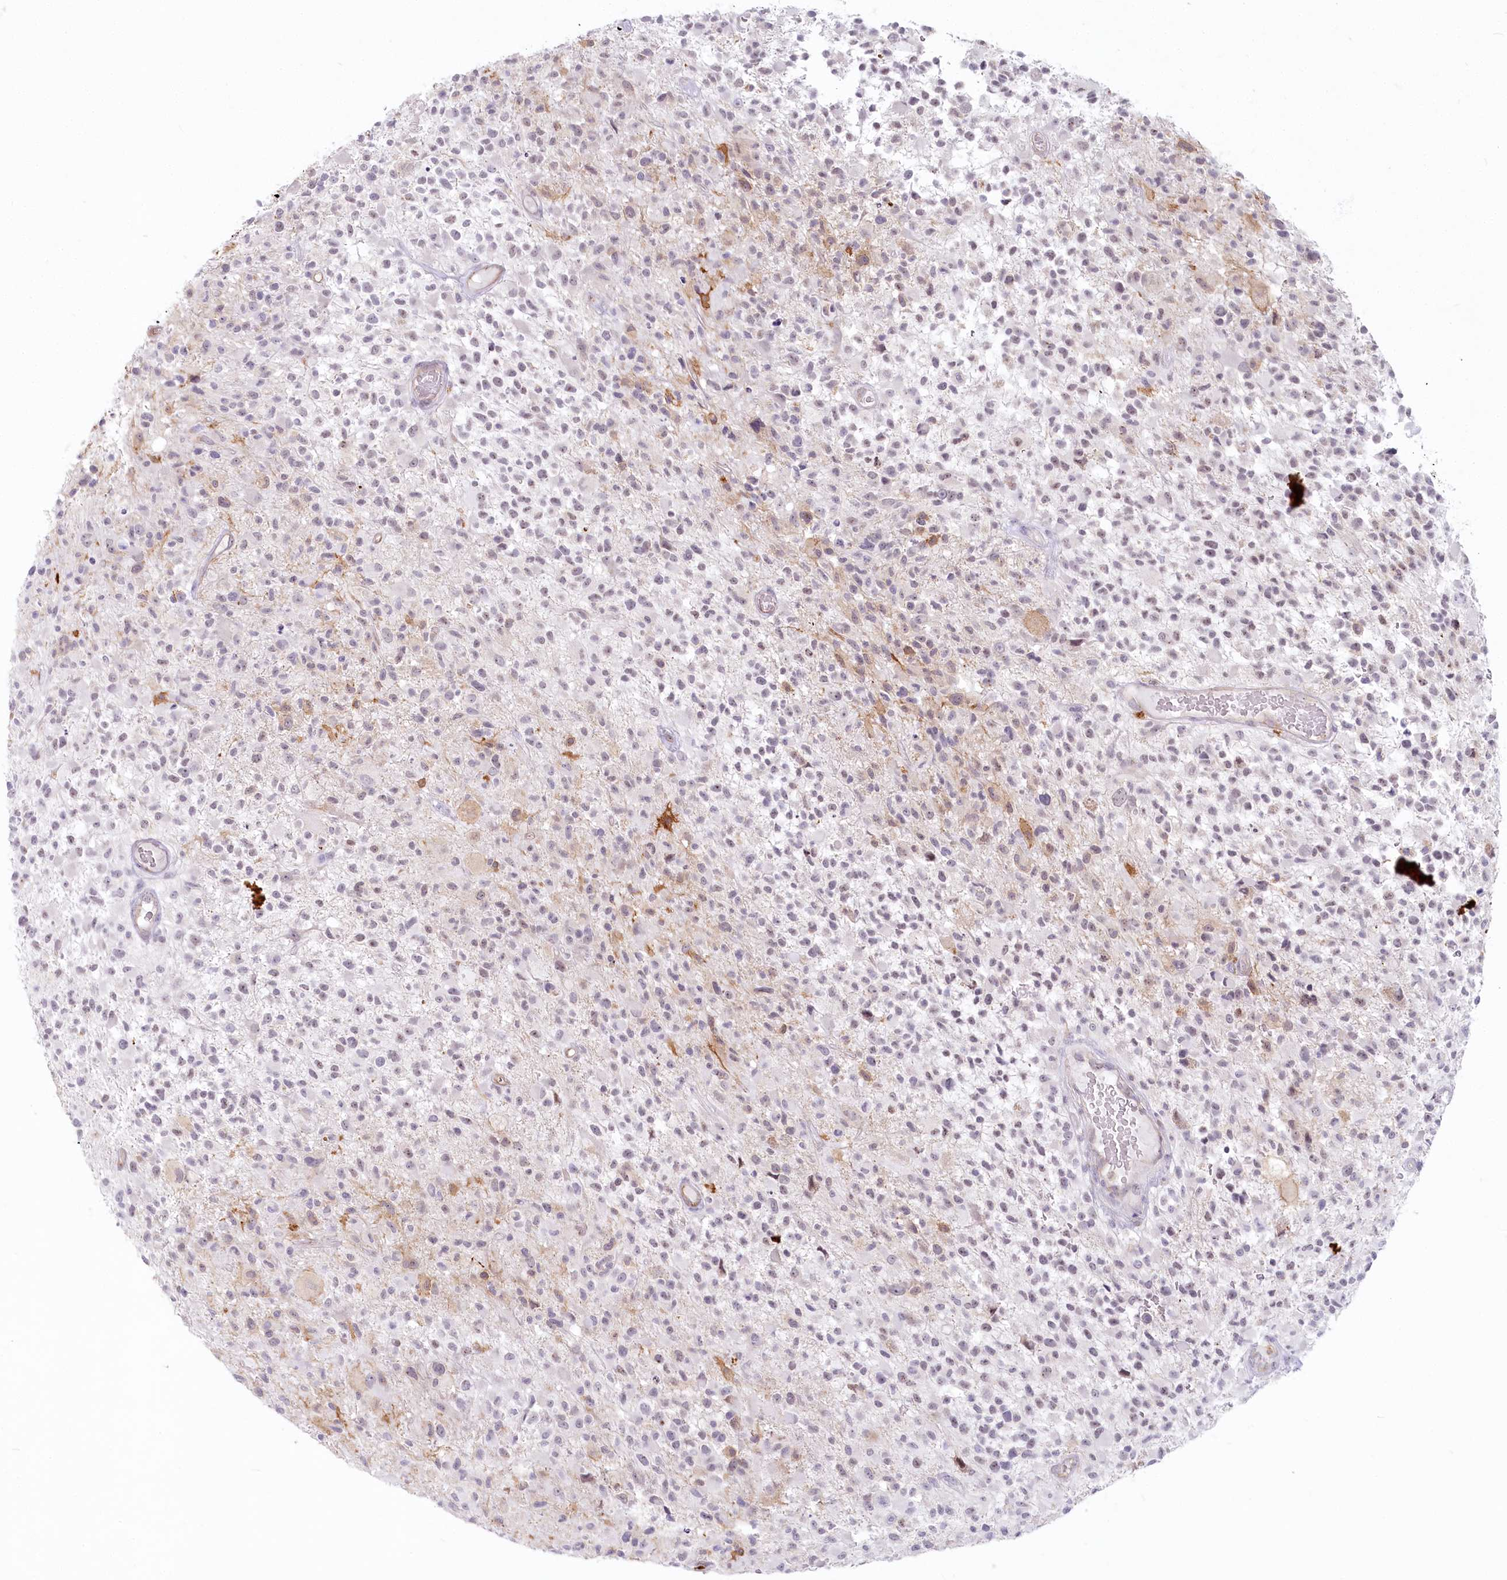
{"staining": {"intensity": "weak", "quantity": "25%-75%", "location": "nuclear"}, "tissue": "glioma", "cell_type": "Tumor cells", "image_type": "cancer", "snomed": [{"axis": "morphology", "description": "Glioma, malignant, High grade"}, {"axis": "morphology", "description": "Glioblastoma, NOS"}, {"axis": "topography", "description": "Brain"}], "caption": "The photomicrograph reveals a brown stain indicating the presence of a protein in the nuclear of tumor cells in glioma.", "gene": "ABHD8", "patient": {"sex": "male", "age": 60}}